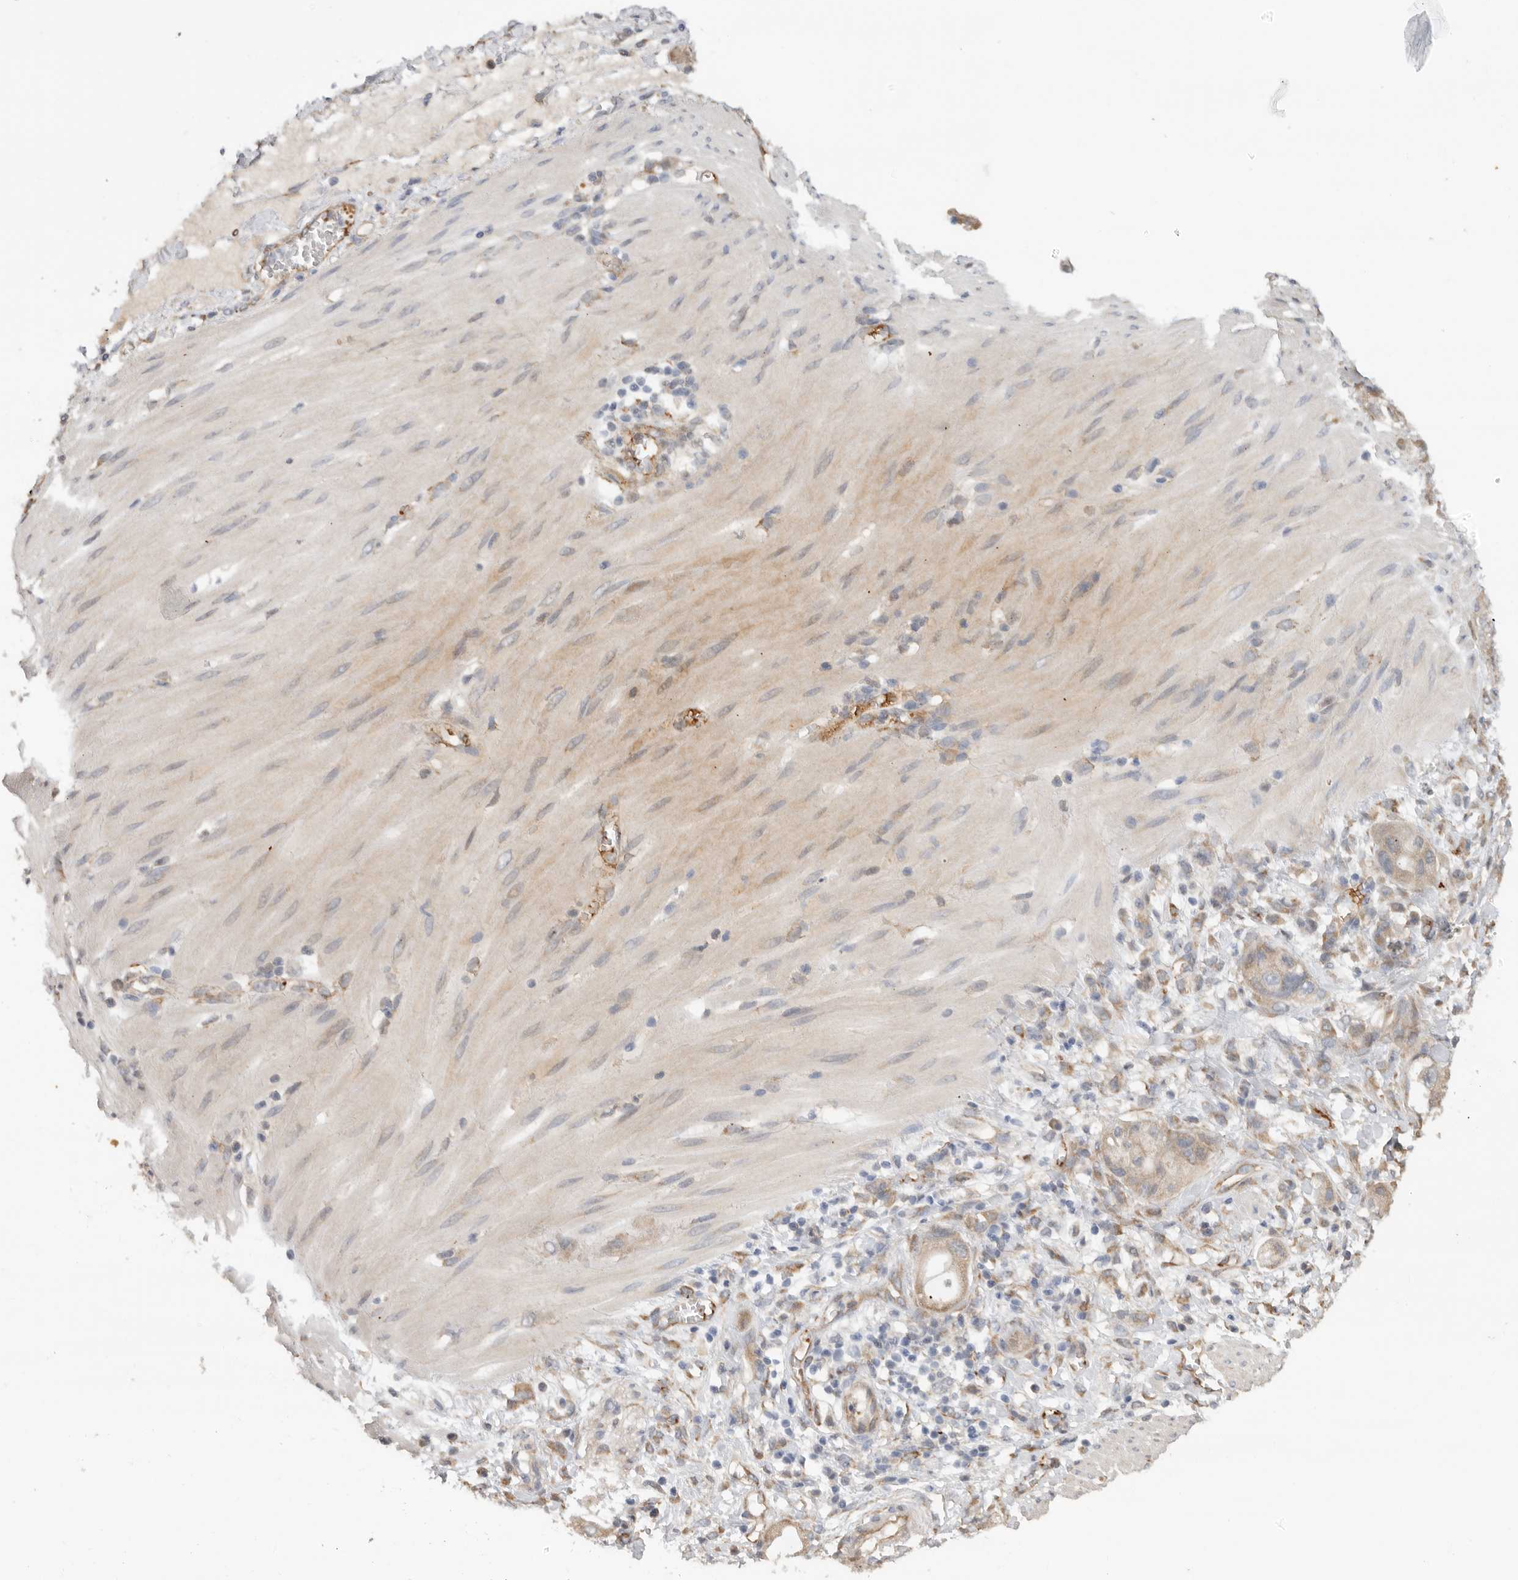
{"staining": {"intensity": "weak", "quantity": ">75%", "location": "cytoplasmic/membranous"}, "tissue": "stomach cancer", "cell_type": "Tumor cells", "image_type": "cancer", "snomed": [{"axis": "morphology", "description": "Adenocarcinoma, NOS"}, {"axis": "topography", "description": "Stomach"}, {"axis": "topography", "description": "Stomach, lower"}], "caption": "IHC photomicrograph of neoplastic tissue: stomach cancer stained using immunohistochemistry shows low levels of weak protein expression localized specifically in the cytoplasmic/membranous of tumor cells, appearing as a cytoplasmic/membranous brown color.", "gene": "CDC42BPB", "patient": {"sex": "female", "age": 48}}